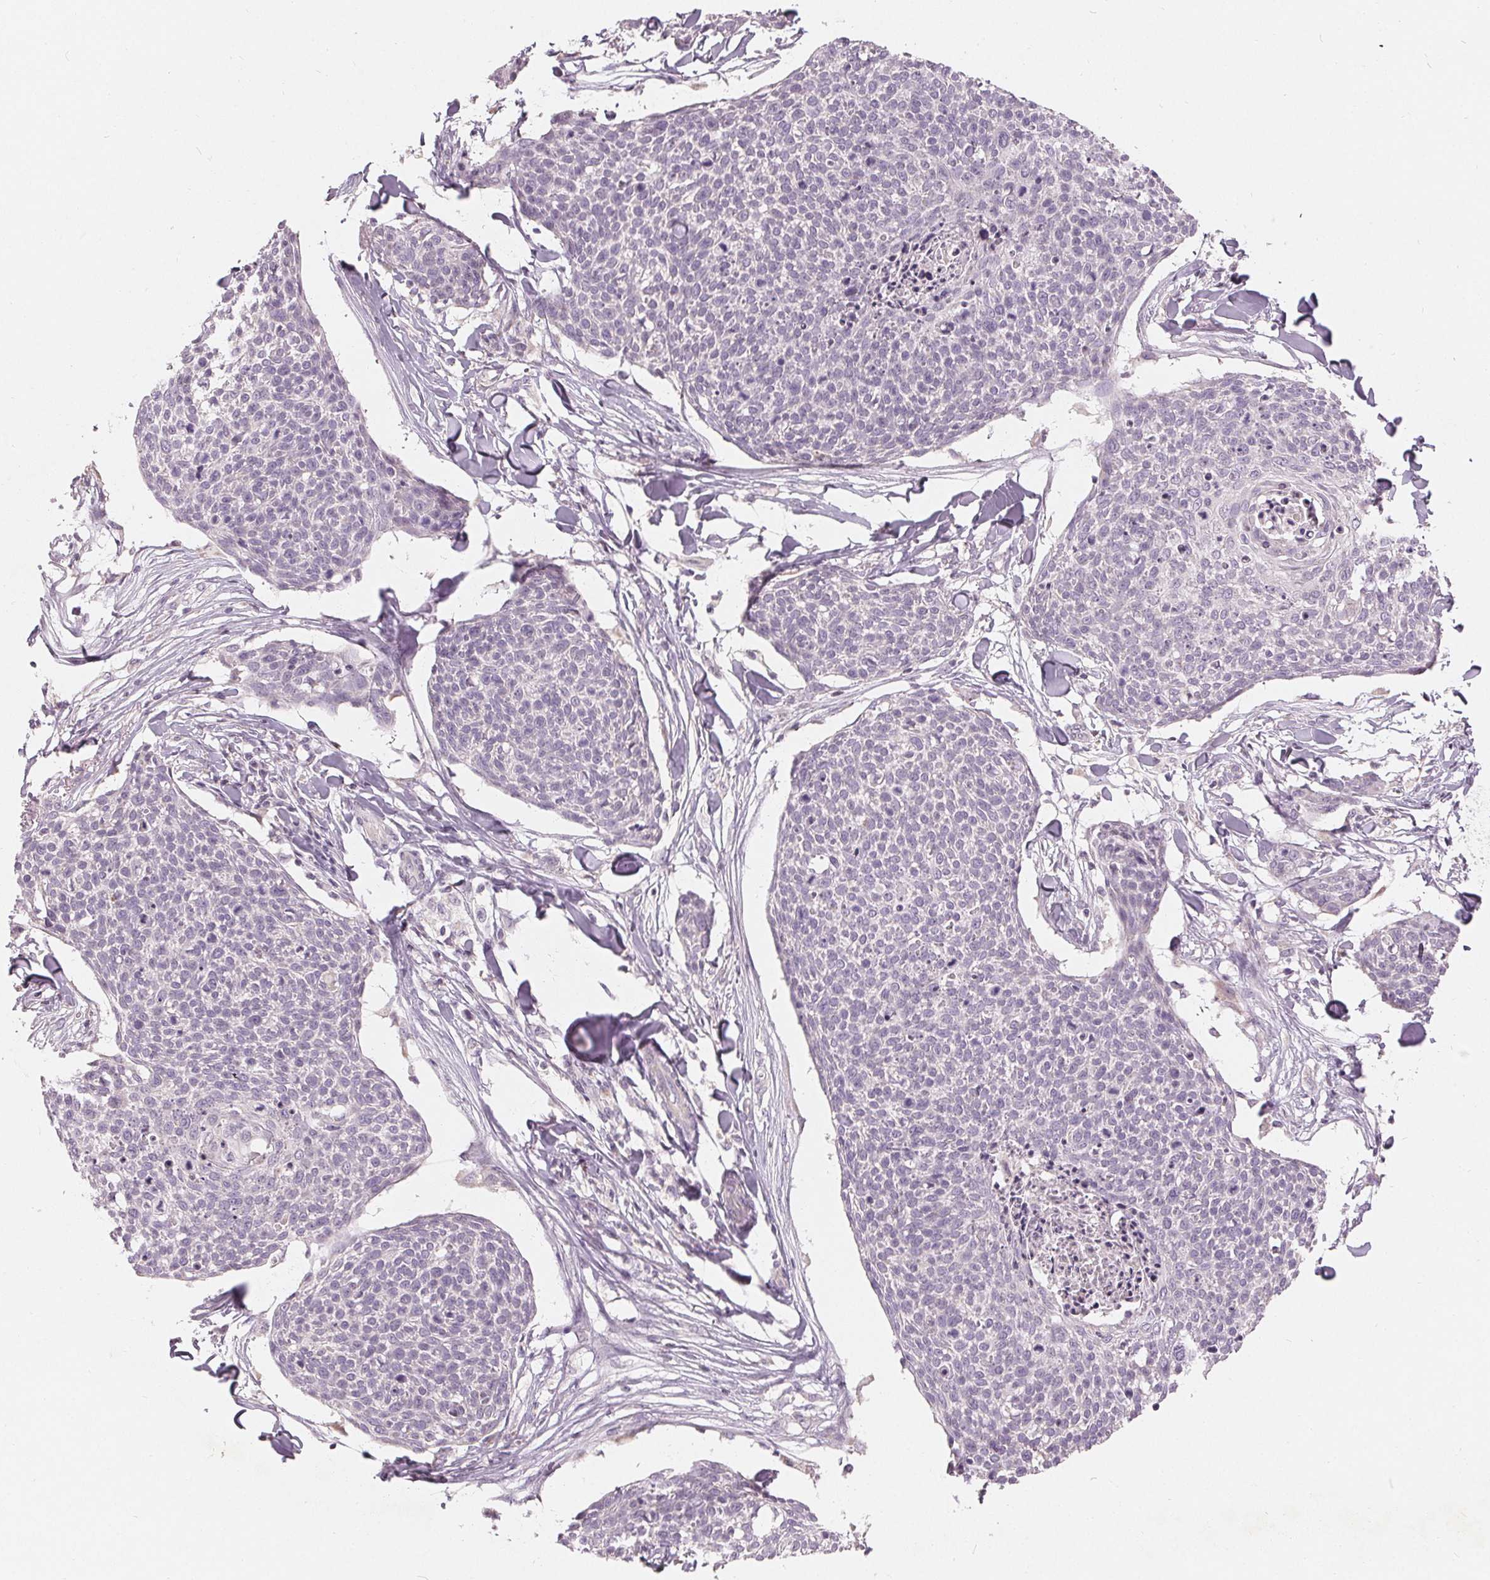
{"staining": {"intensity": "negative", "quantity": "none", "location": "none"}, "tissue": "skin cancer", "cell_type": "Tumor cells", "image_type": "cancer", "snomed": [{"axis": "morphology", "description": "Squamous cell carcinoma, NOS"}, {"axis": "topography", "description": "Skin"}, {"axis": "topography", "description": "Vulva"}], "caption": "Immunohistochemistry micrograph of human skin cancer (squamous cell carcinoma) stained for a protein (brown), which exhibits no positivity in tumor cells. The staining is performed using DAB brown chromogen with nuclei counter-stained in using hematoxylin.", "gene": "TRIM60", "patient": {"sex": "female", "age": 75}}